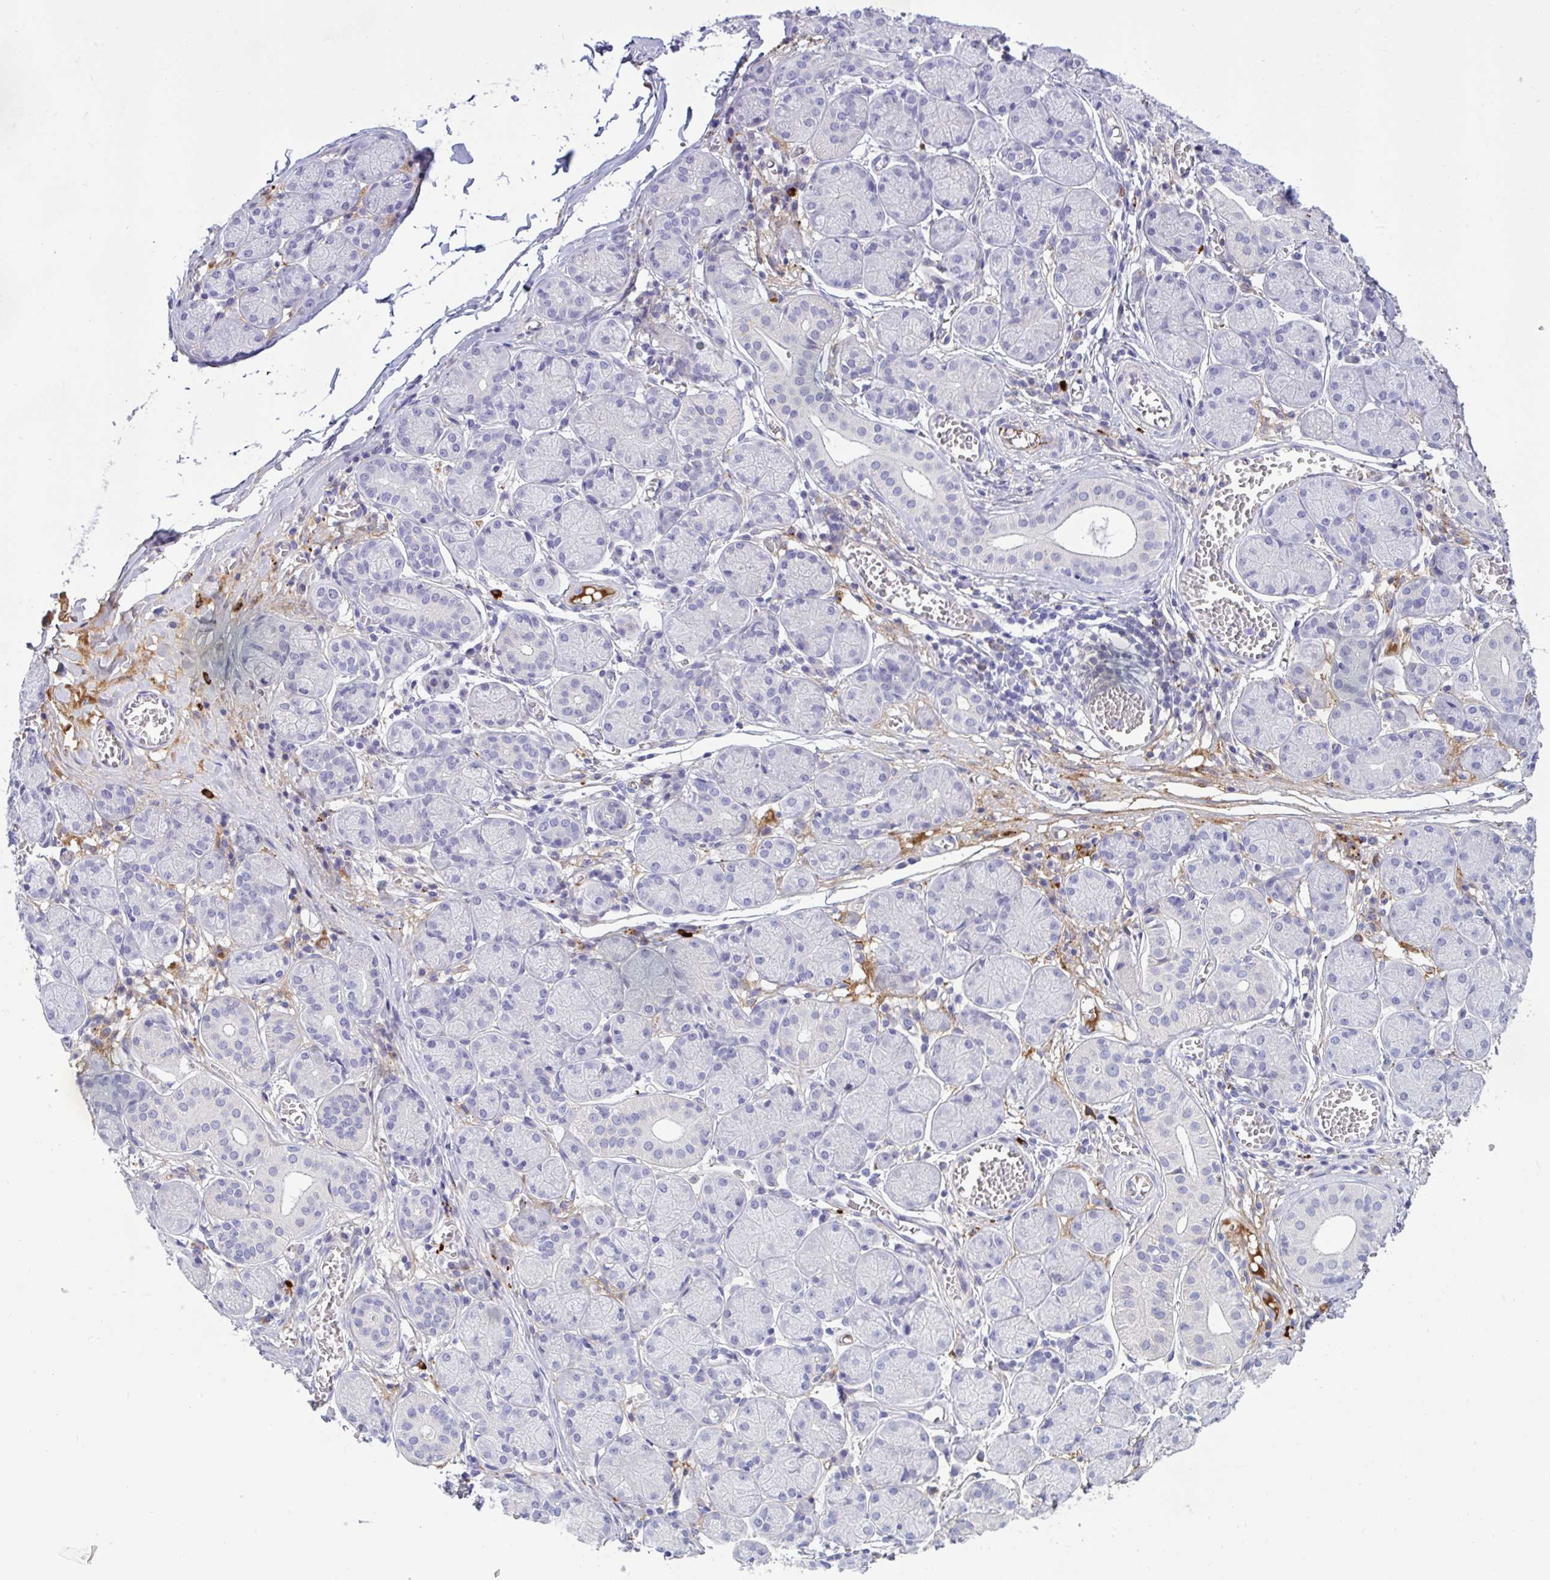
{"staining": {"intensity": "negative", "quantity": "none", "location": "none"}, "tissue": "salivary gland", "cell_type": "Glandular cells", "image_type": "normal", "snomed": [{"axis": "morphology", "description": "Normal tissue, NOS"}, {"axis": "topography", "description": "Salivary gland"}], "caption": "A photomicrograph of human salivary gland is negative for staining in glandular cells. Brightfield microscopy of IHC stained with DAB (brown) and hematoxylin (blue), captured at high magnification.", "gene": "FAM219B", "patient": {"sex": "female", "age": 24}}